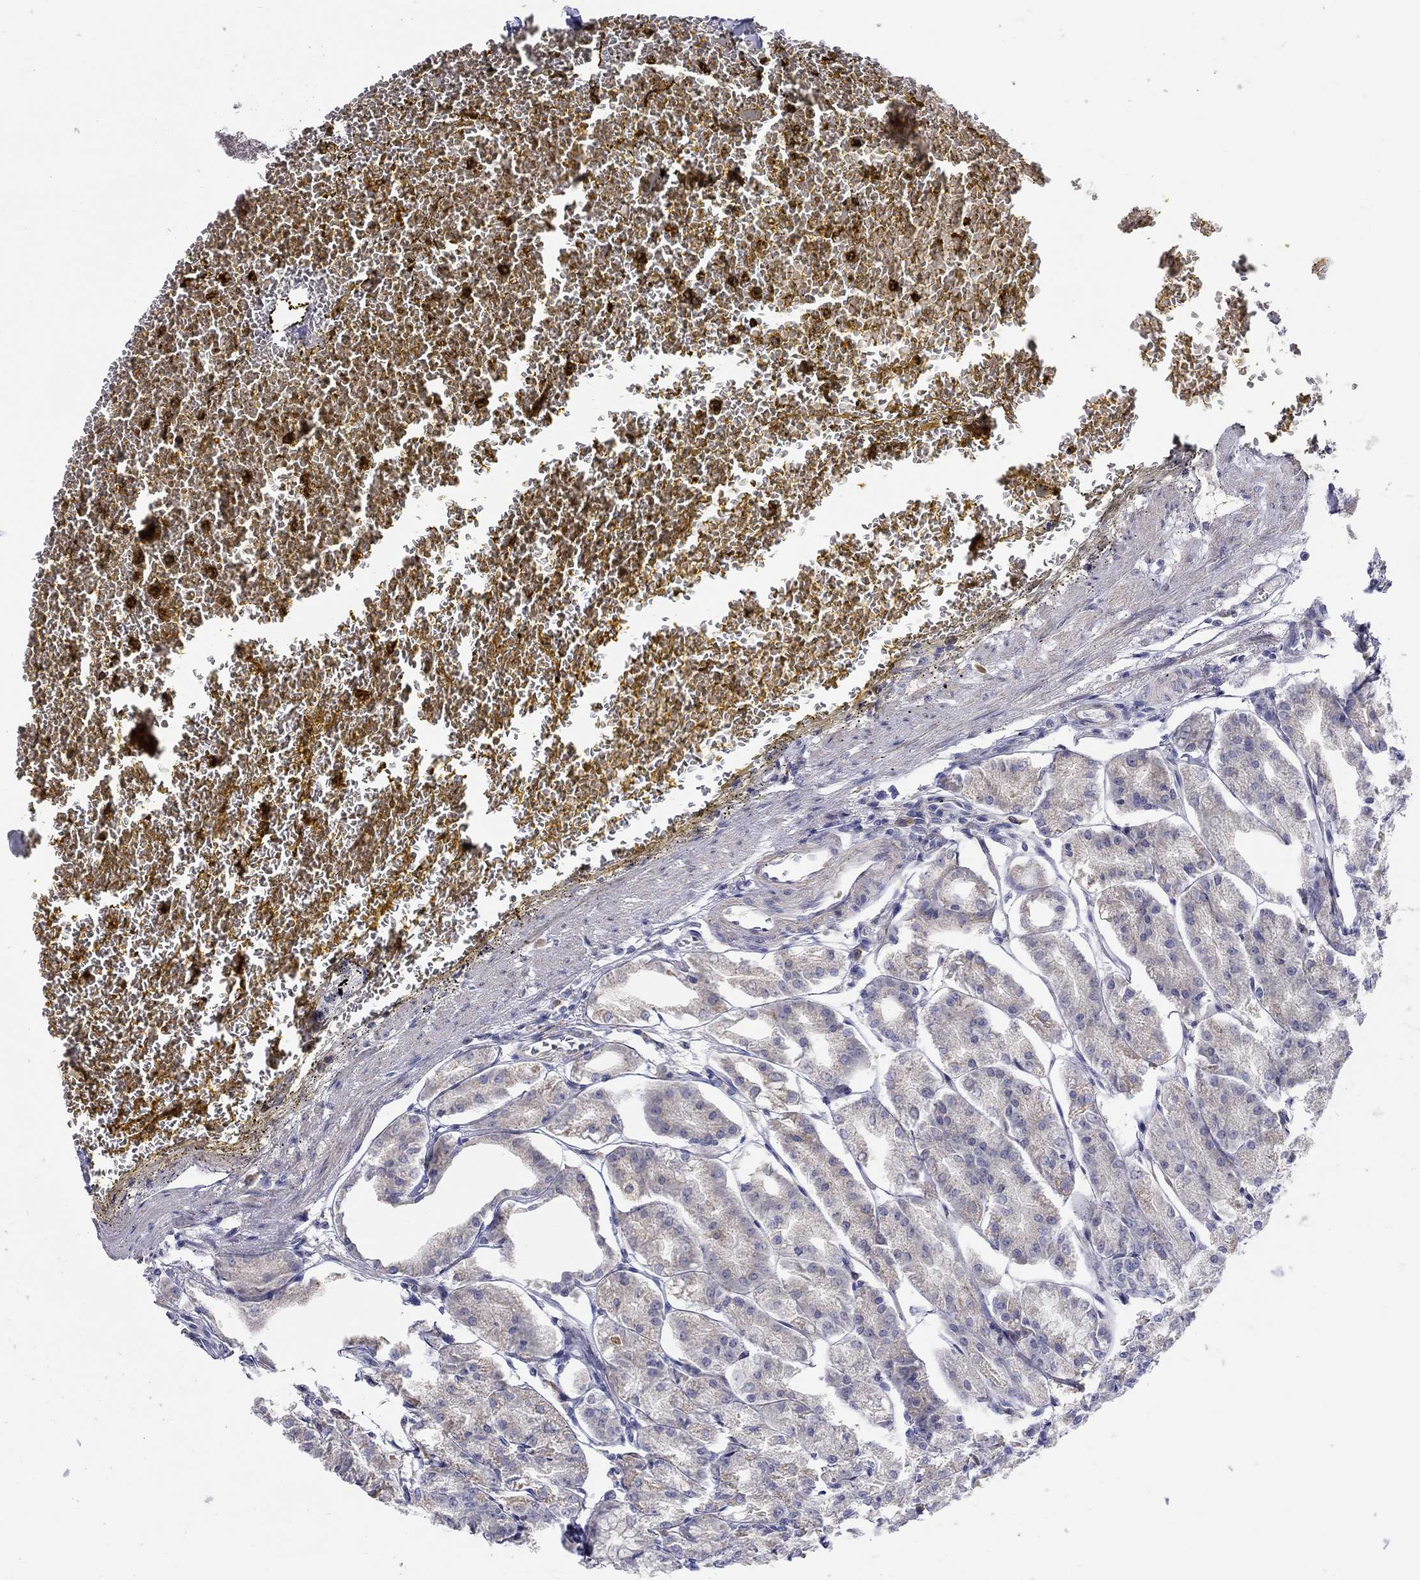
{"staining": {"intensity": "moderate", "quantity": "<25%", "location": "cytoplasmic/membranous"}, "tissue": "stomach", "cell_type": "Glandular cells", "image_type": "normal", "snomed": [{"axis": "morphology", "description": "Normal tissue, NOS"}, {"axis": "topography", "description": "Stomach, lower"}], "caption": "Moderate cytoplasmic/membranous protein positivity is appreciated in approximately <25% of glandular cells in stomach. The protein of interest is stained brown, and the nuclei are stained in blue (DAB IHC with brightfield microscopy, high magnification).", "gene": "ABCA4", "patient": {"sex": "male", "age": 71}}